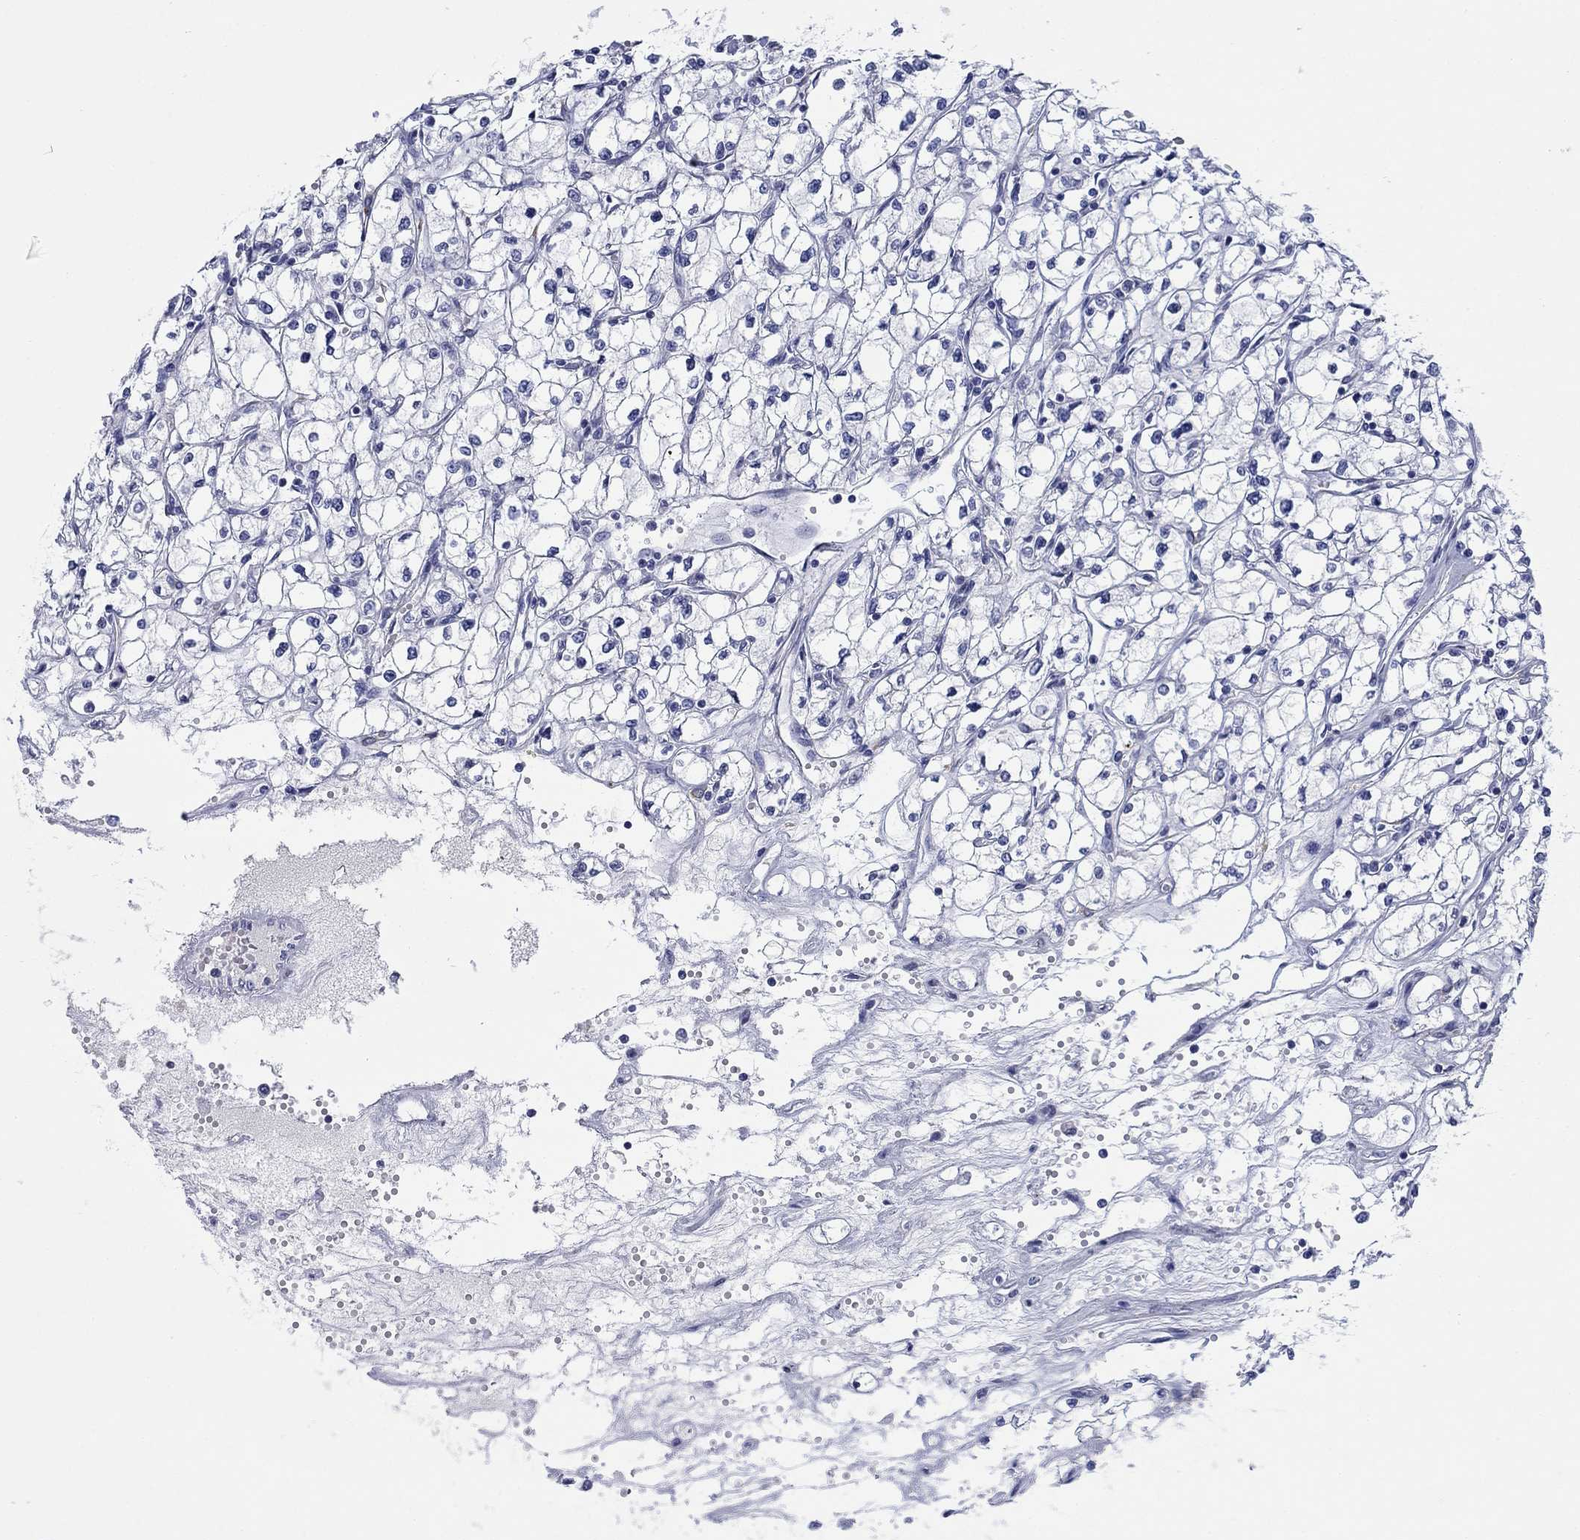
{"staining": {"intensity": "negative", "quantity": "none", "location": "none"}, "tissue": "renal cancer", "cell_type": "Tumor cells", "image_type": "cancer", "snomed": [{"axis": "morphology", "description": "Adenocarcinoma, NOS"}, {"axis": "topography", "description": "Kidney"}], "caption": "Protein analysis of renal cancer (adenocarcinoma) shows no significant staining in tumor cells.", "gene": "PTPRZ1", "patient": {"sex": "male", "age": 67}}